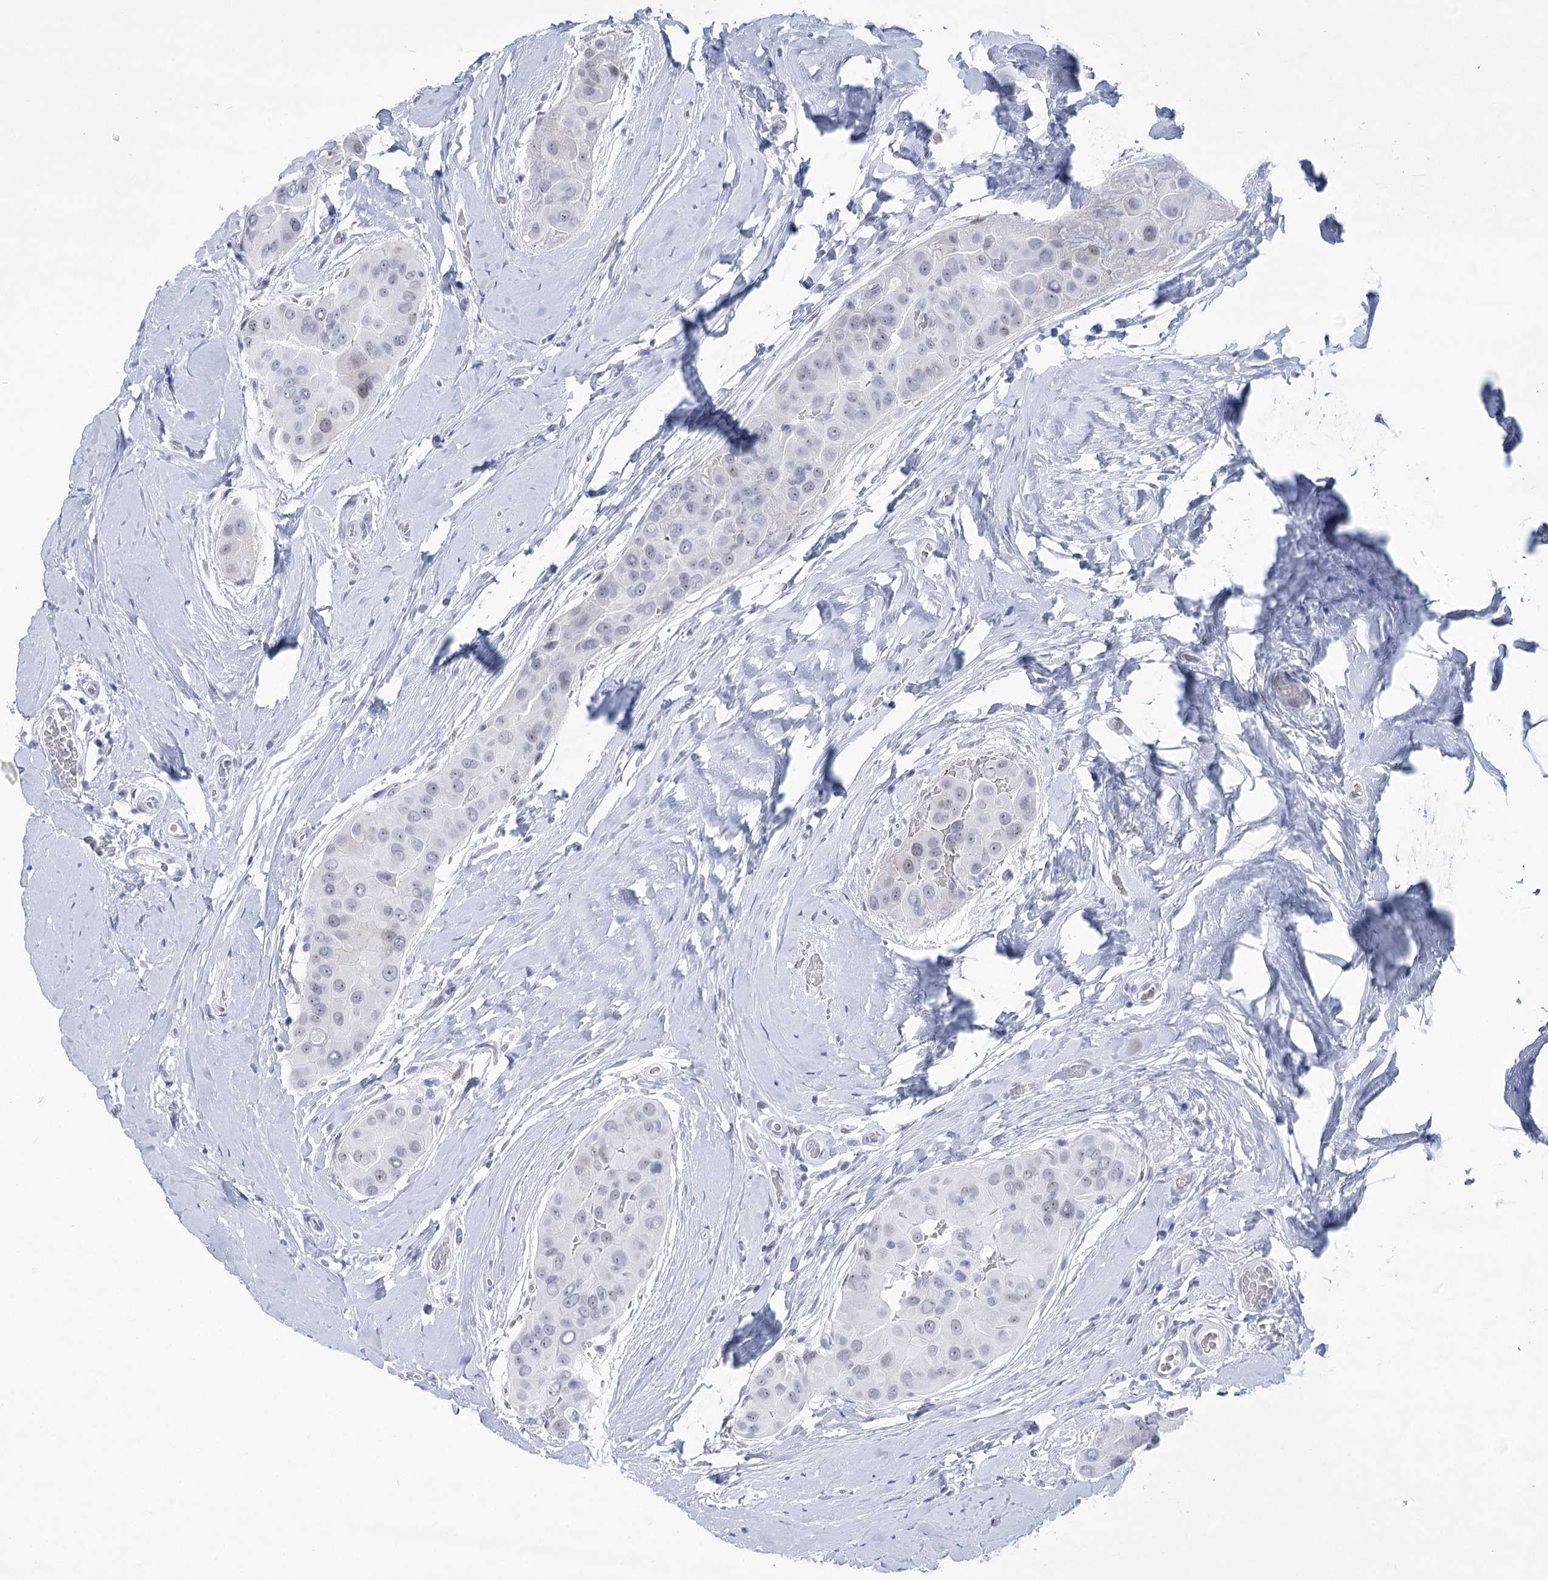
{"staining": {"intensity": "negative", "quantity": "none", "location": "none"}, "tissue": "thyroid cancer", "cell_type": "Tumor cells", "image_type": "cancer", "snomed": [{"axis": "morphology", "description": "Papillary adenocarcinoma, NOS"}, {"axis": "topography", "description": "Thyroid gland"}], "caption": "Human papillary adenocarcinoma (thyroid) stained for a protein using immunohistochemistry demonstrates no positivity in tumor cells.", "gene": "HORMAD1", "patient": {"sex": "male", "age": 33}}